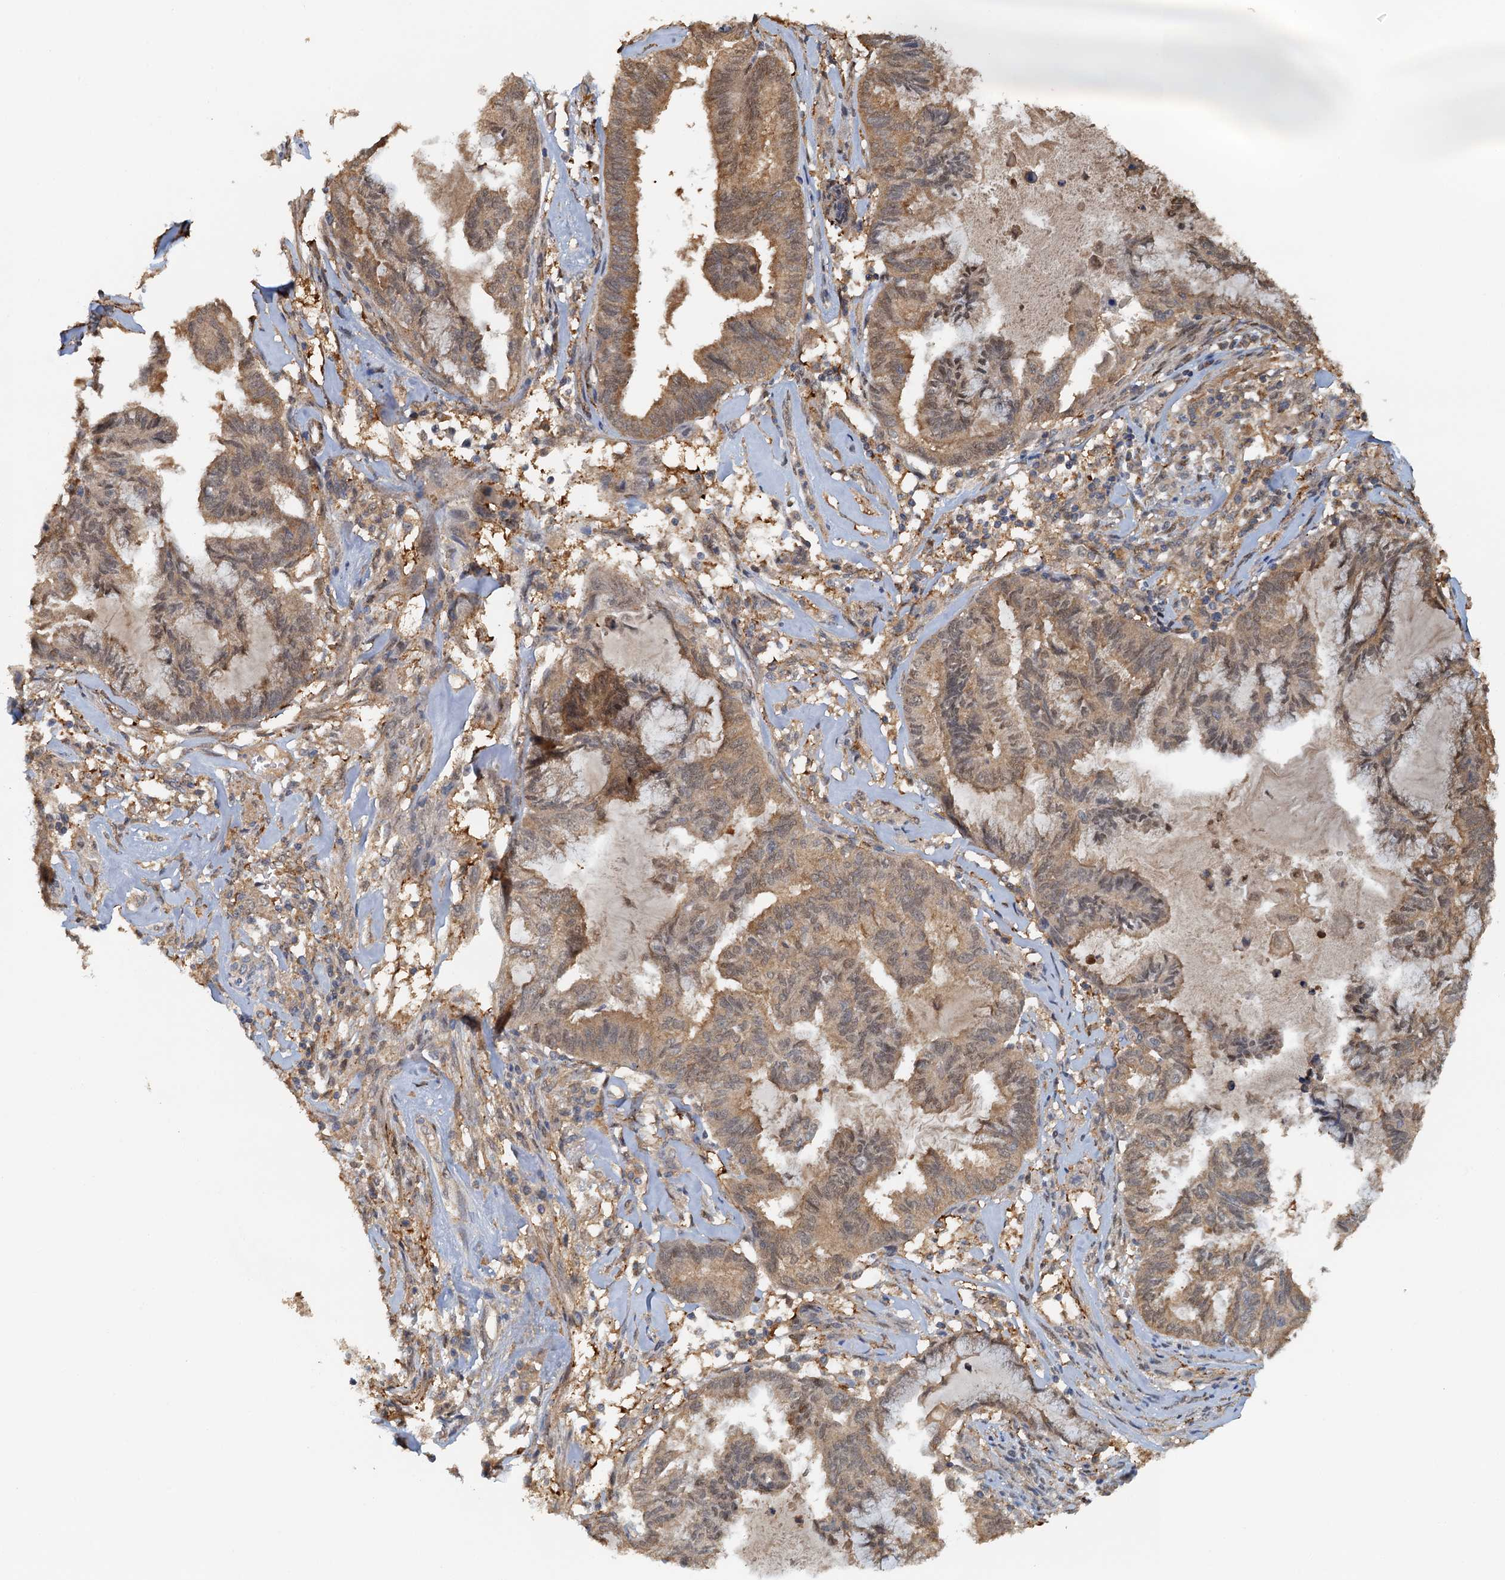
{"staining": {"intensity": "moderate", "quantity": ">75%", "location": "cytoplasmic/membranous,nuclear"}, "tissue": "endometrial cancer", "cell_type": "Tumor cells", "image_type": "cancer", "snomed": [{"axis": "morphology", "description": "Adenocarcinoma, NOS"}, {"axis": "topography", "description": "Endometrium"}], "caption": "Endometrial adenocarcinoma was stained to show a protein in brown. There is medium levels of moderate cytoplasmic/membranous and nuclear positivity in approximately >75% of tumor cells.", "gene": "UBL7", "patient": {"sex": "female", "age": 86}}